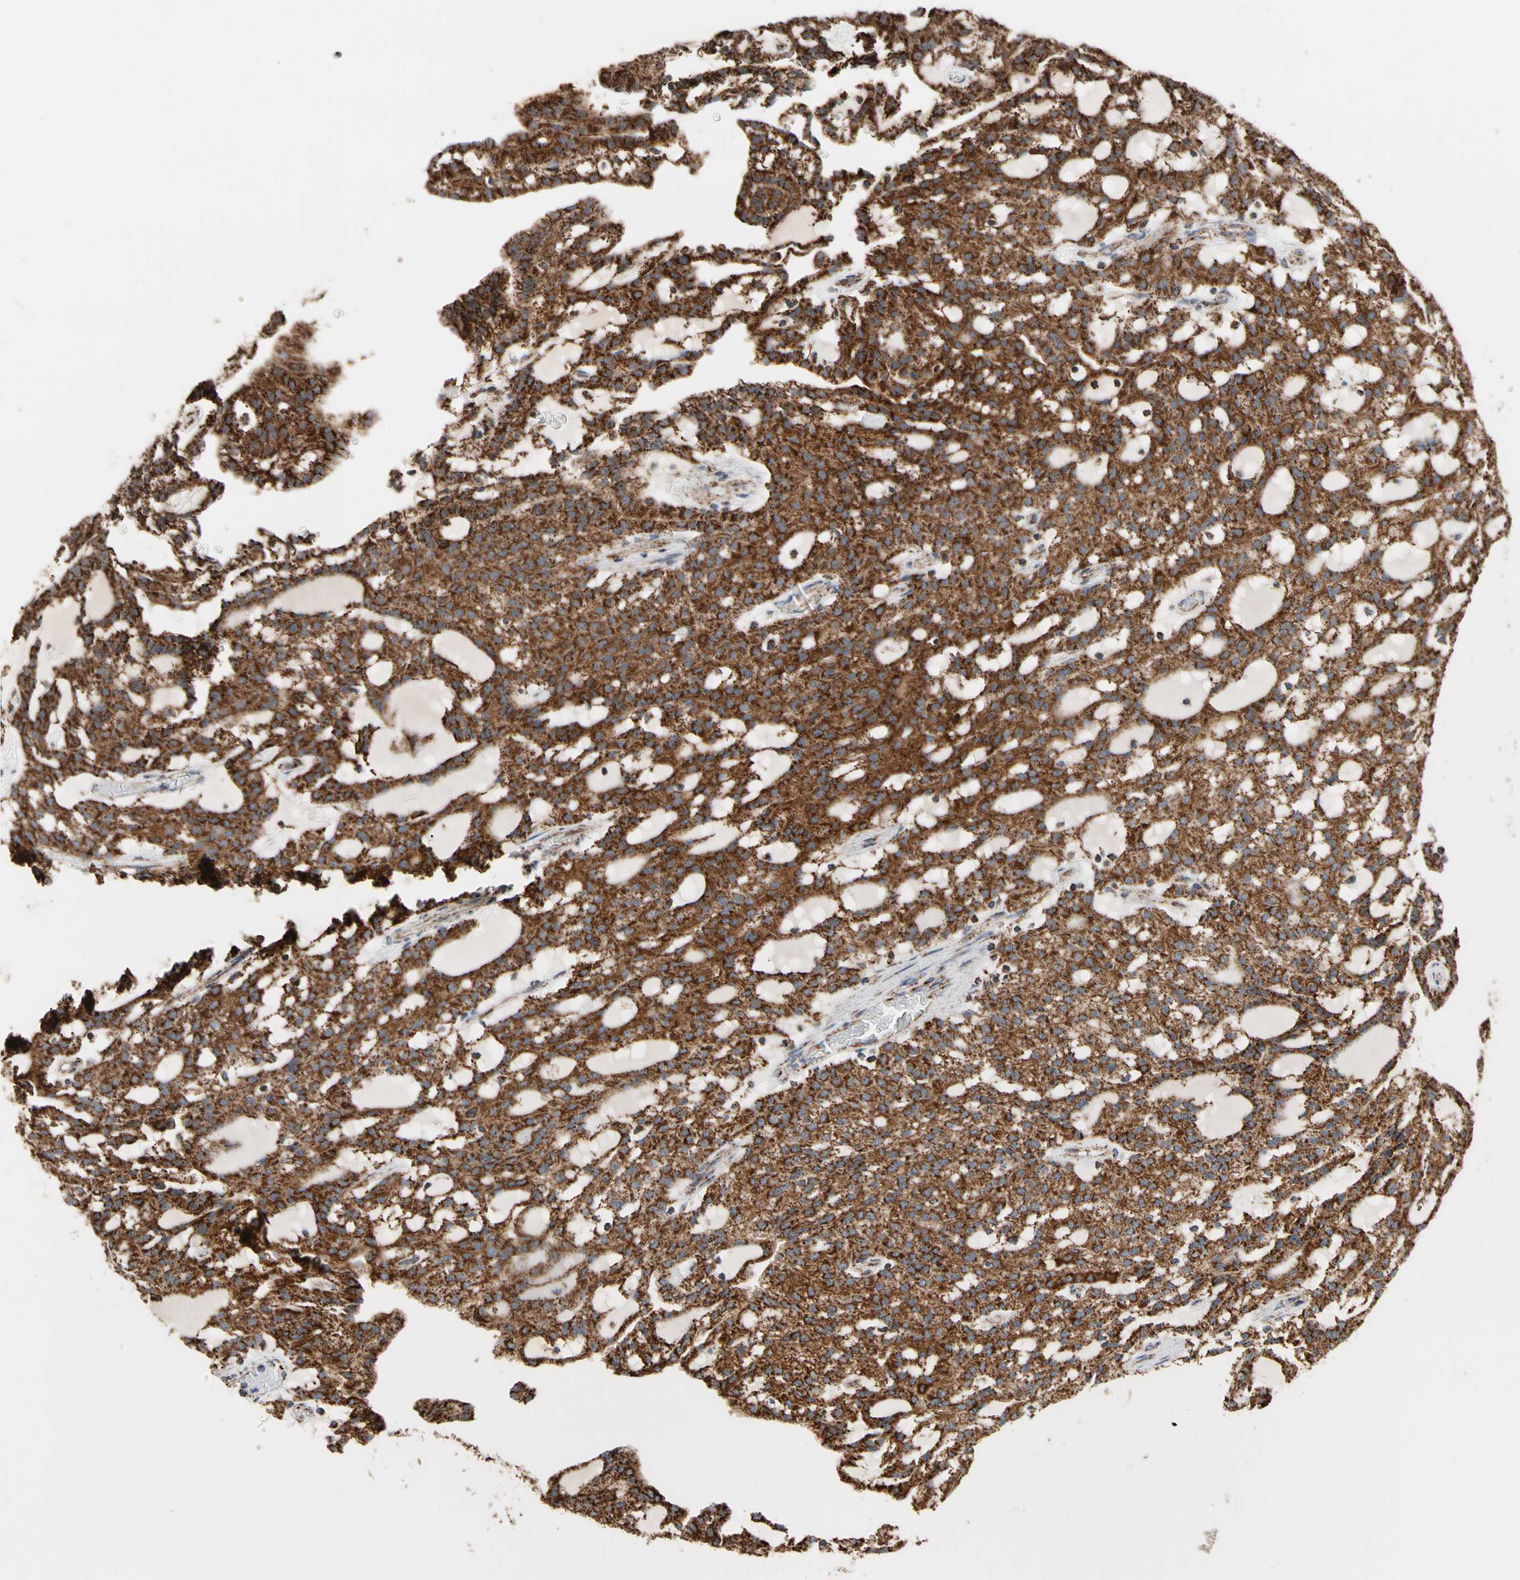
{"staining": {"intensity": "strong", "quantity": ">75%", "location": "cytoplasmic/membranous"}, "tissue": "renal cancer", "cell_type": "Tumor cells", "image_type": "cancer", "snomed": [{"axis": "morphology", "description": "Adenocarcinoma, NOS"}, {"axis": "topography", "description": "Kidney"}], "caption": "A high-resolution histopathology image shows immunohistochemistry staining of renal cancer (adenocarcinoma), which reveals strong cytoplasmic/membranous expression in about >75% of tumor cells.", "gene": "FAM110B", "patient": {"sex": "male", "age": 63}}